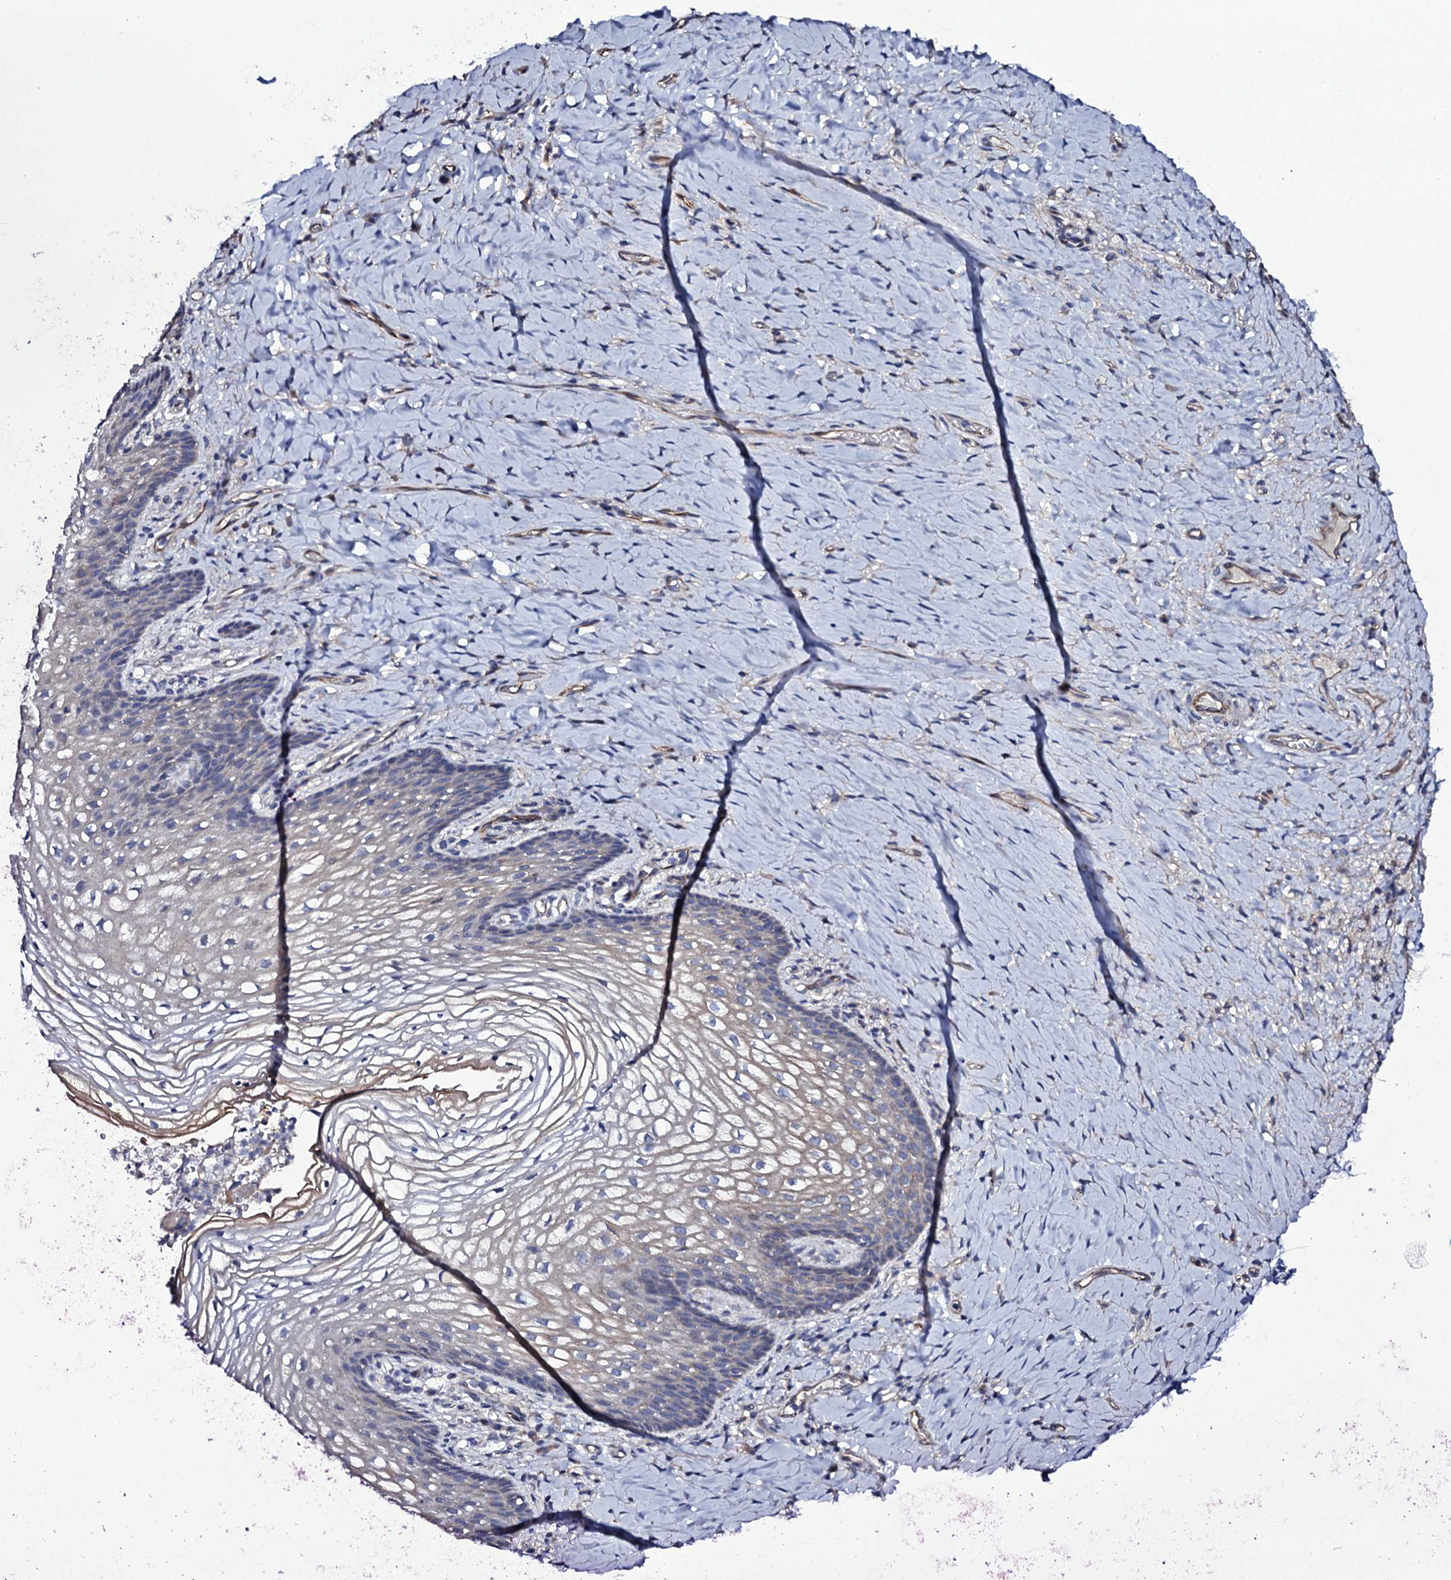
{"staining": {"intensity": "negative", "quantity": "none", "location": "none"}, "tissue": "vagina", "cell_type": "Squamous epithelial cells", "image_type": "normal", "snomed": [{"axis": "morphology", "description": "Normal tissue, NOS"}, {"axis": "topography", "description": "Vagina"}], "caption": "Immunohistochemical staining of normal human vagina displays no significant expression in squamous epithelial cells. (DAB immunohistochemistry (IHC) visualized using brightfield microscopy, high magnification).", "gene": "BCL2L14", "patient": {"sex": "female", "age": 60}}